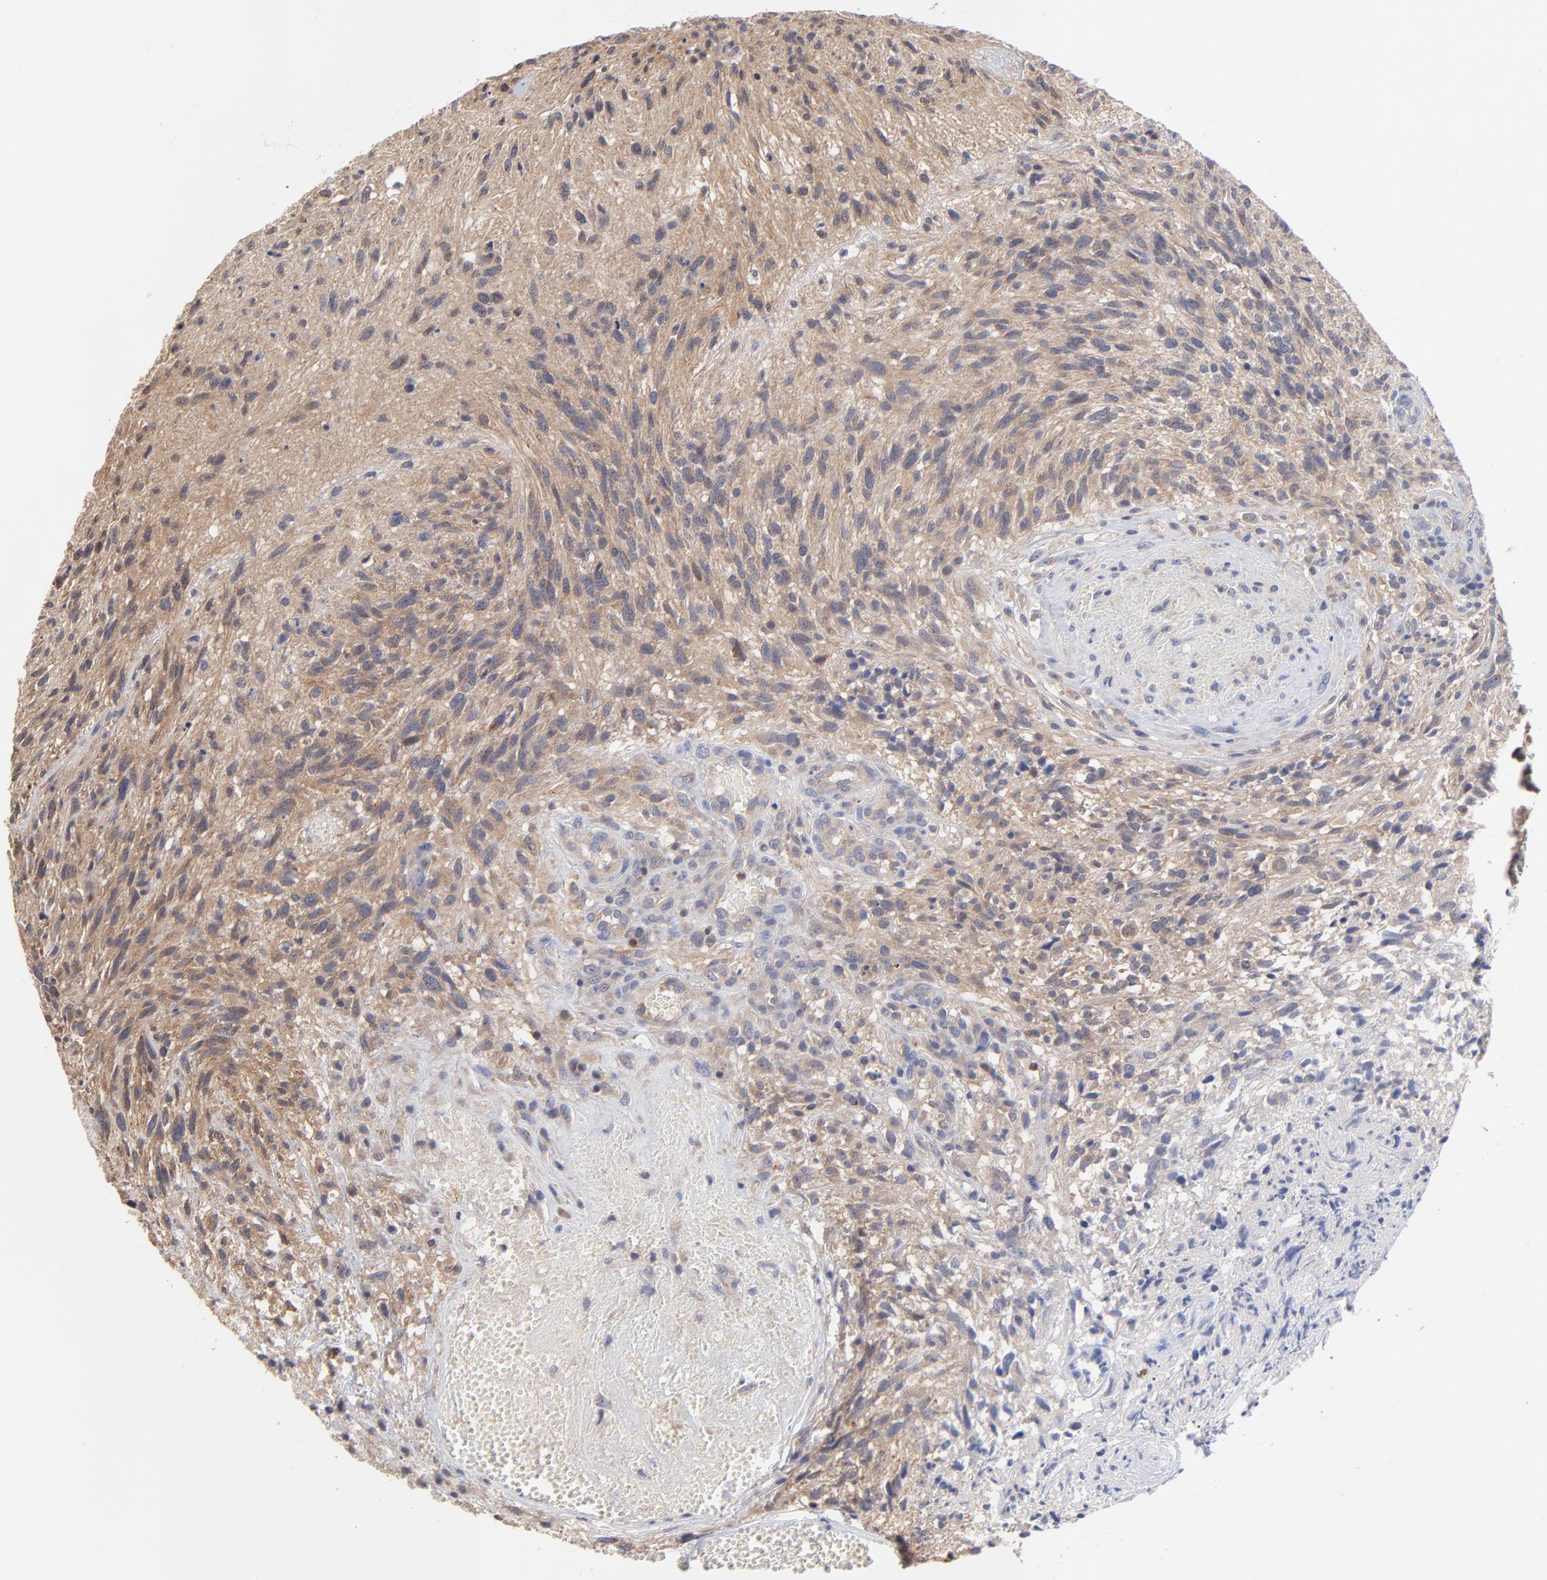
{"staining": {"intensity": "weak", "quantity": ">75%", "location": "cytoplasmic/membranous"}, "tissue": "glioma", "cell_type": "Tumor cells", "image_type": "cancer", "snomed": [{"axis": "morphology", "description": "Normal tissue, NOS"}, {"axis": "morphology", "description": "Glioma, malignant, High grade"}, {"axis": "topography", "description": "Cerebral cortex"}], "caption": "Immunohistochemistry histopathology image of neoplastic tissue: malignant glioma (high-grade) stained using IHC reveals low levels of weak protein expression localized specifically in the cytoplasmic/membranous of tumor cells, appearing as a cytoplasmic/membranous brown color.", "gene": "PCMT1", "patient": {"sex": "male", "age": 75}}